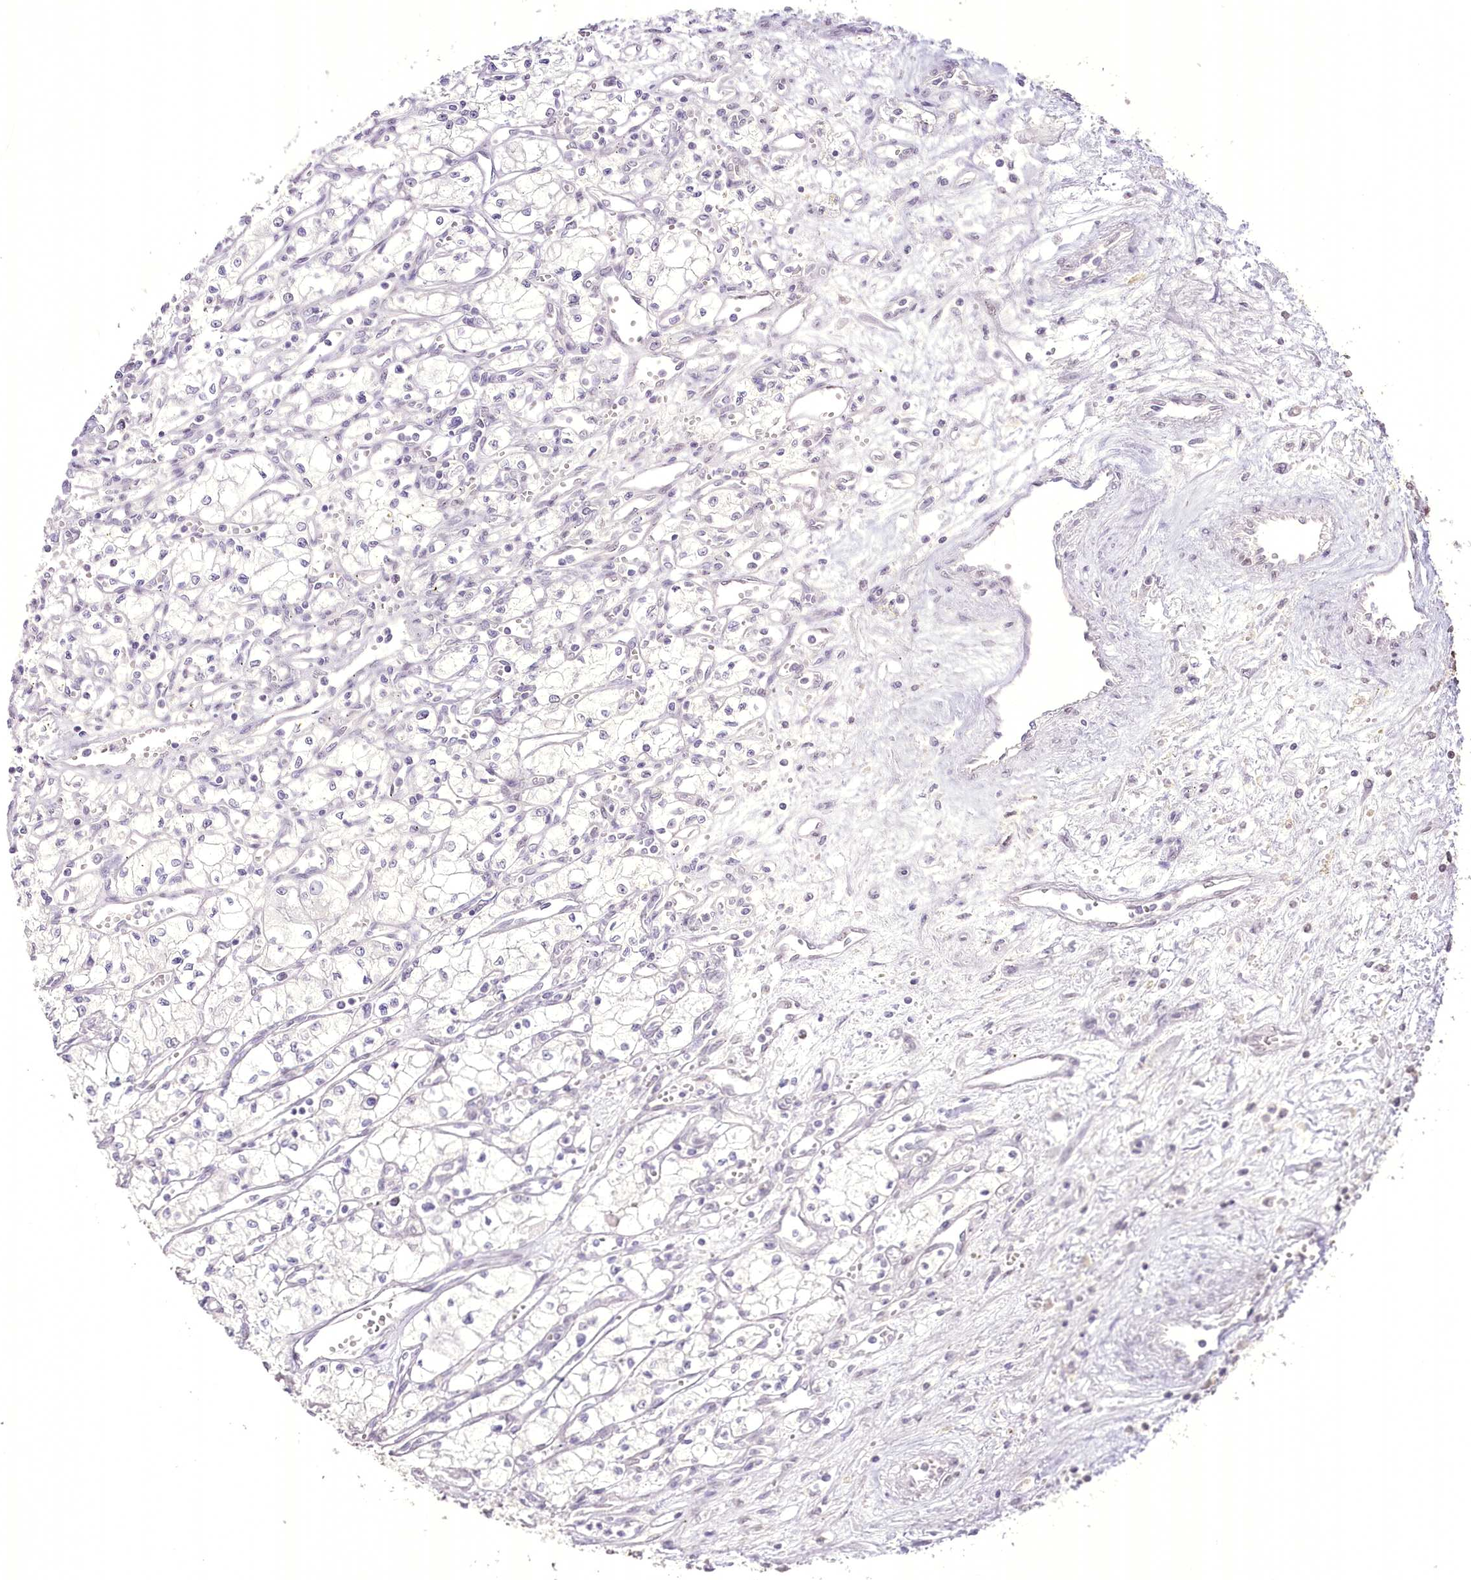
{"staining": {"intensity": "negative", "quantity": "none", "location": "none"}, "tissue": "renal cancer", "cell_type": "Tumor cells", "image_type": "cancer", "snomed": [{"axis": "morphology", "description": "Adenocarcinoma, NOS"}, {"axis": "topography", "description": "Kidney"}], "caption": "This micrograph is of renal adenocarcinoma stained with immunohistochemistry to label a protein in brown with the nuclei are counter-stained blue. There is no positivity in tumor cells.", "gene": "SLC39A10", "patient": {"sex": "male", "age": 59}}